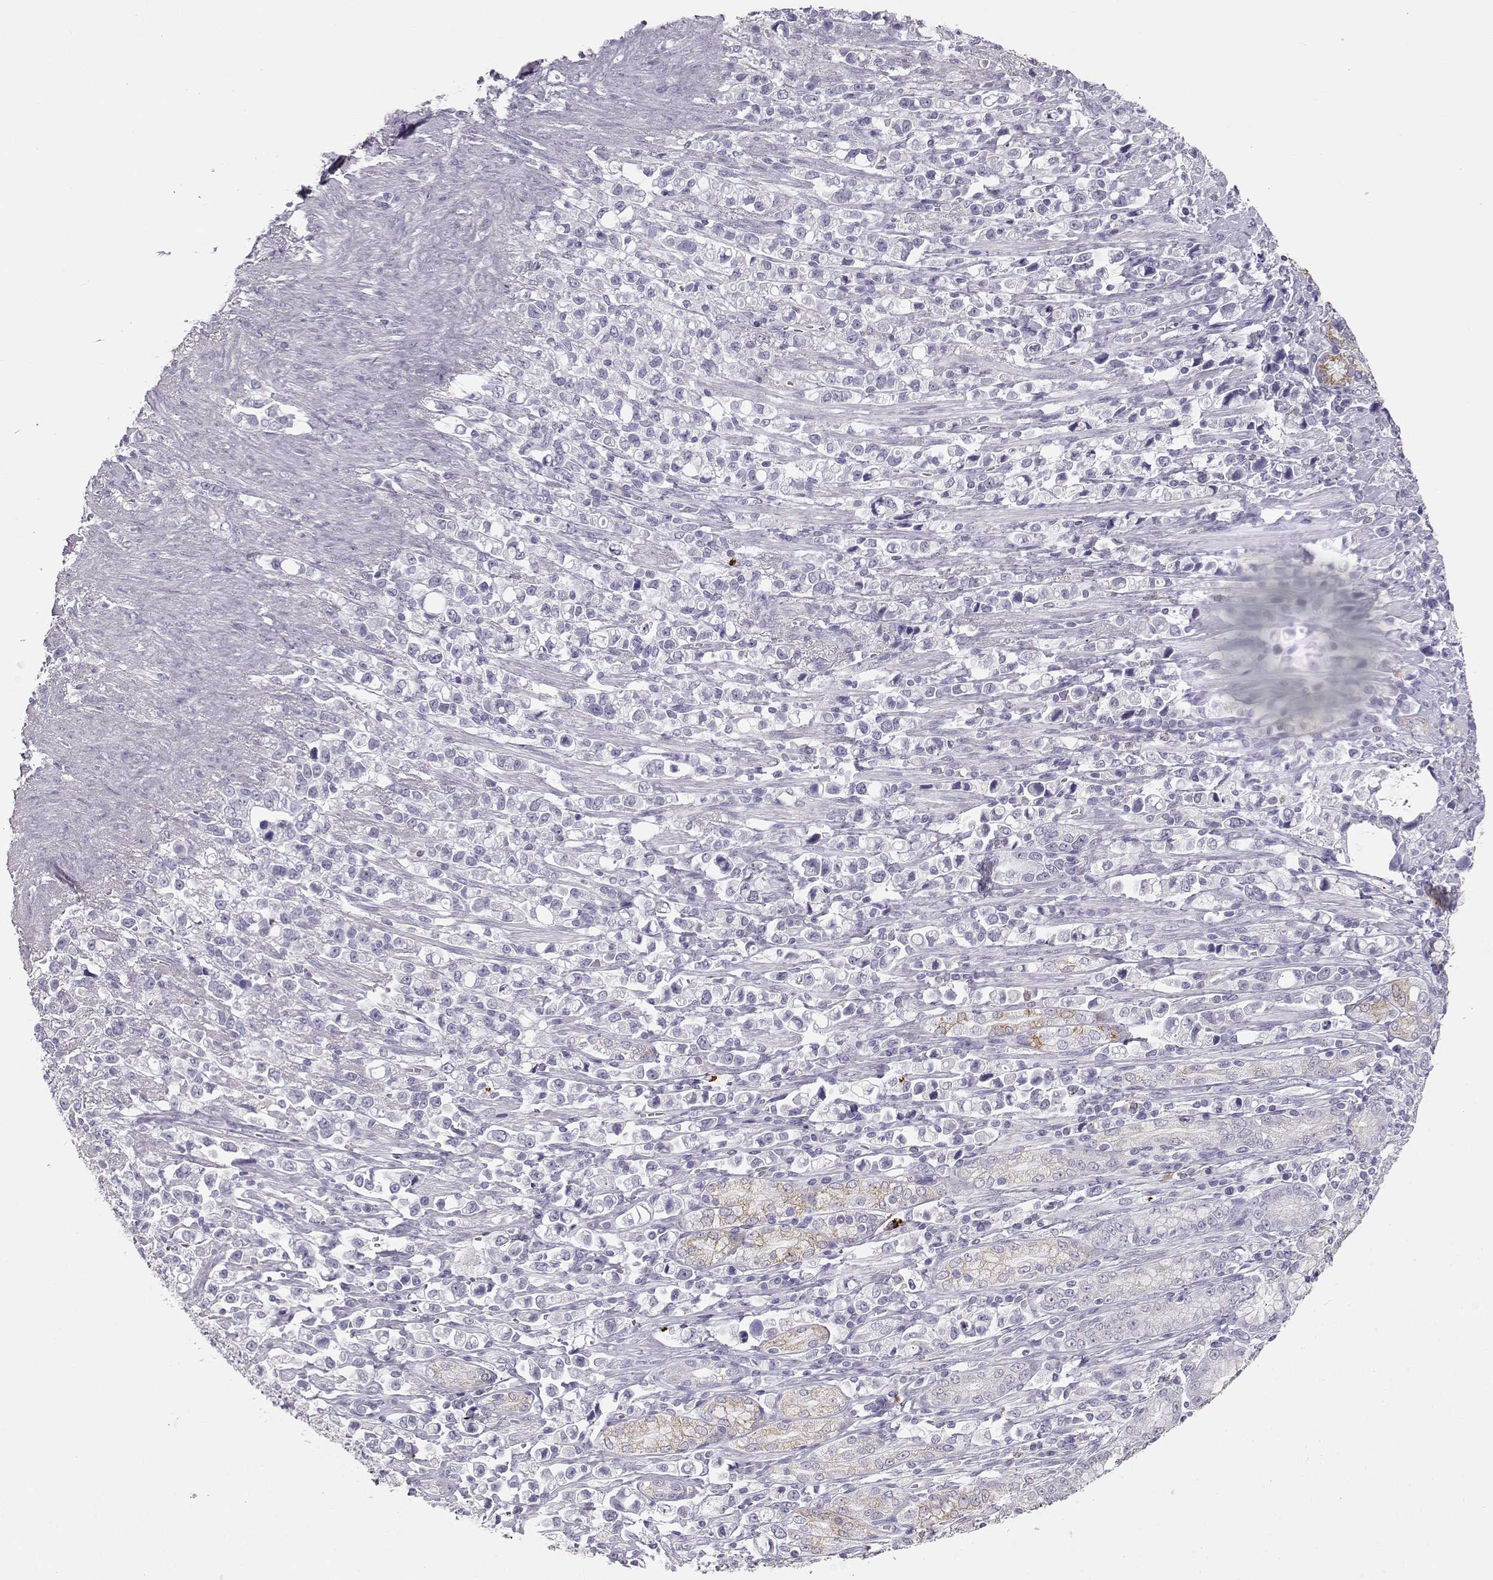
{"staining": {"intensity": "negative", "quantity": "none", "location": "none"}, "tissue": "stomach cancer", "cell_type": "Tumor cells", "image_type": "cancer", "snomed": [{"axis": "morphology", "description": "Adenocarcinoma, NOS"}, {"axis": "topography", "description": "Stomach"}], "caption": "An image of stomach adenocarcinoma stained for a protein shows no brown staining in tumor cells.", "gene": "NUTM1", "patient": {"sex": "male", "age": 63}}